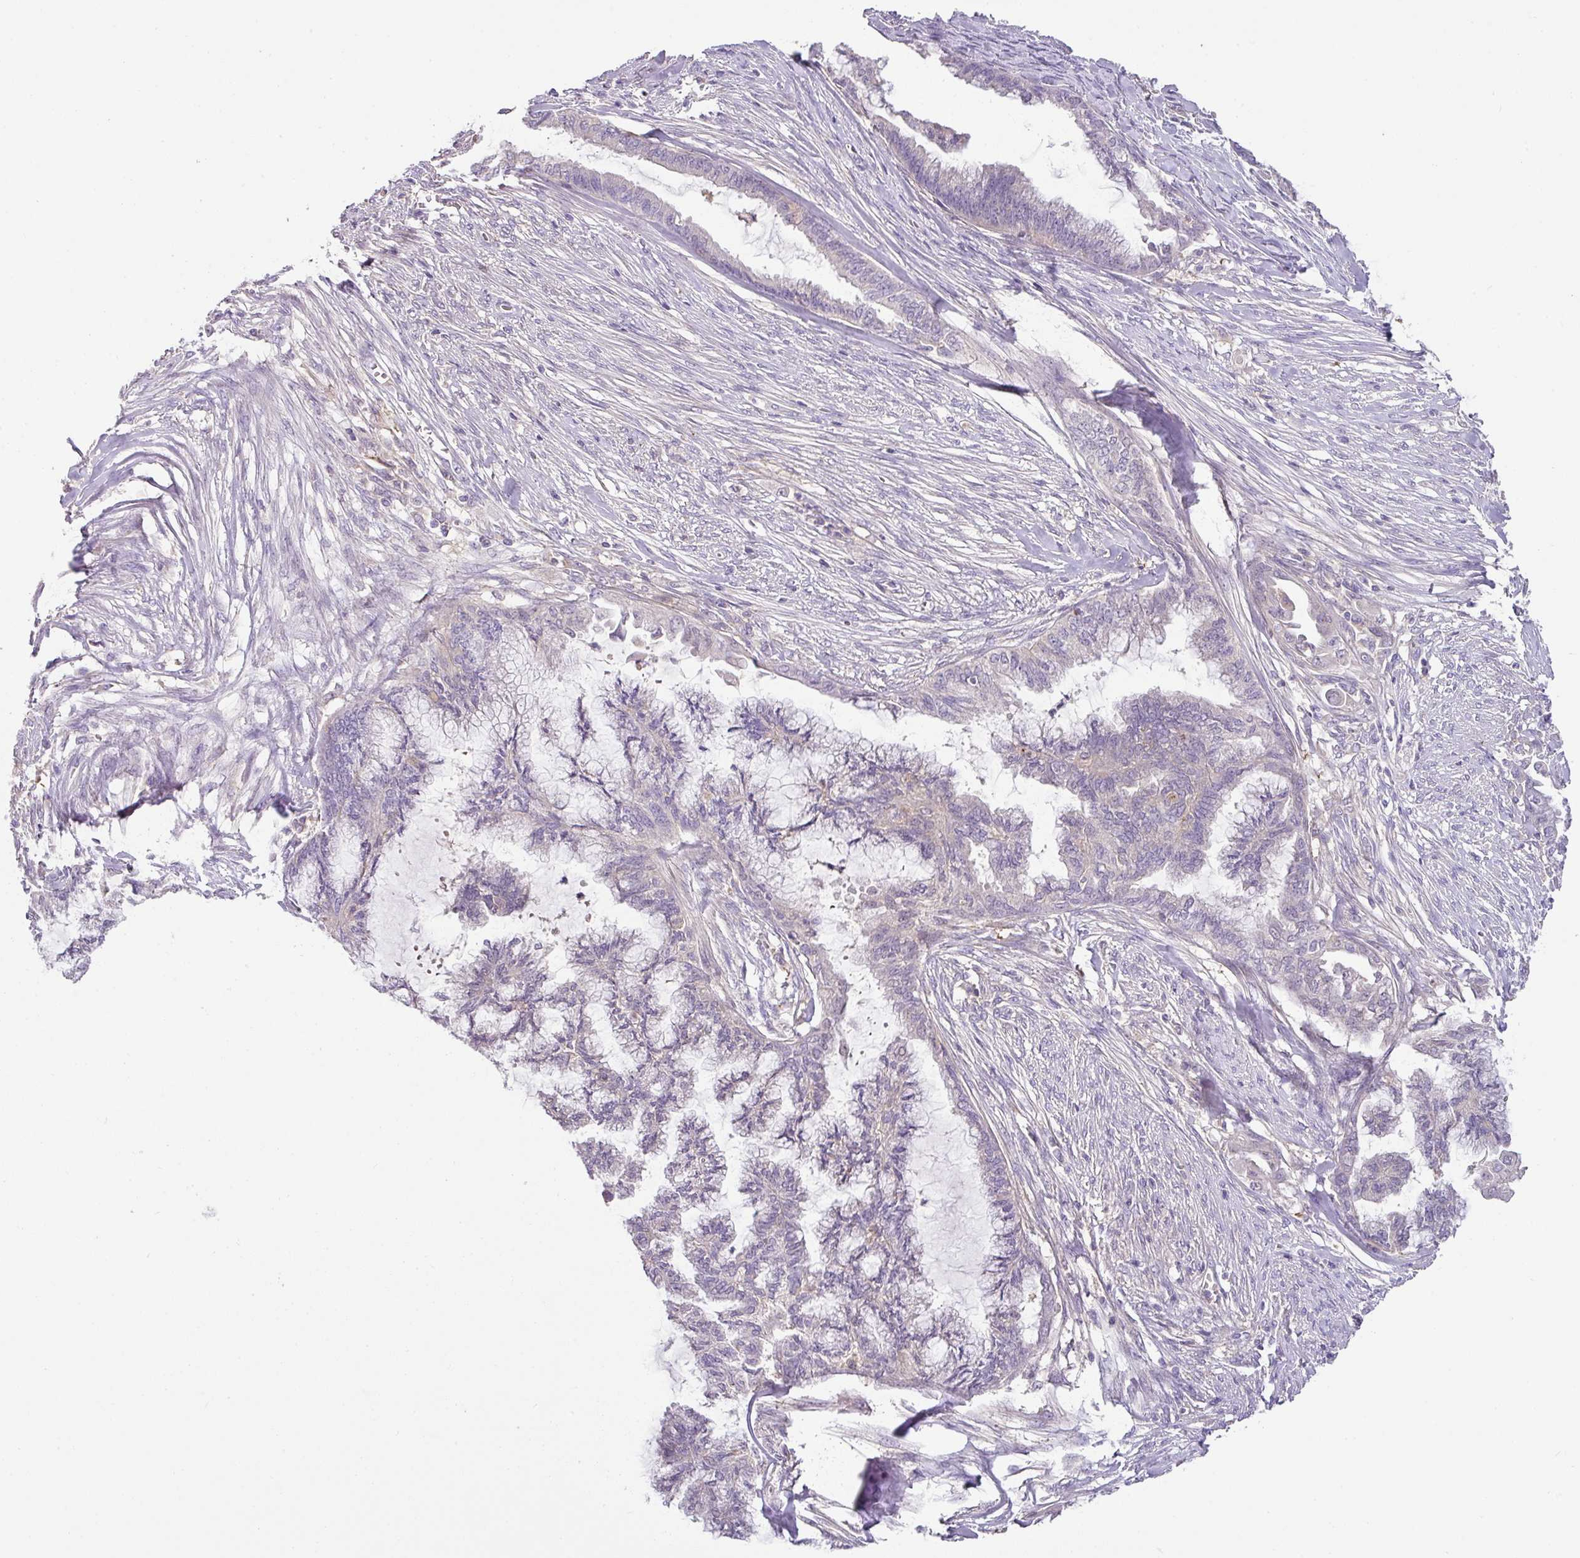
{"staining": {"intensity": "negative", "quantity": "none", "location": "none"}, "tissue": "endometrial cancer", "cell_type": "Tumor cells", "image_type": "cancer", "snomed": [{"axis": "morphology", "description": "Adenocarcinoma, NOS"}, {"axis": "topography", "description": "Endometrium"}], "caption": "Immunohistochemistry (IHC) image of endometrial cancer stained for a protein (brown), which displays no positivity in tumor cells. (Immunohistochemistry, brightfield microscopy, high magnification).", "gene": "HOXC13", "patient": {"sex": "female", "age": 86}}